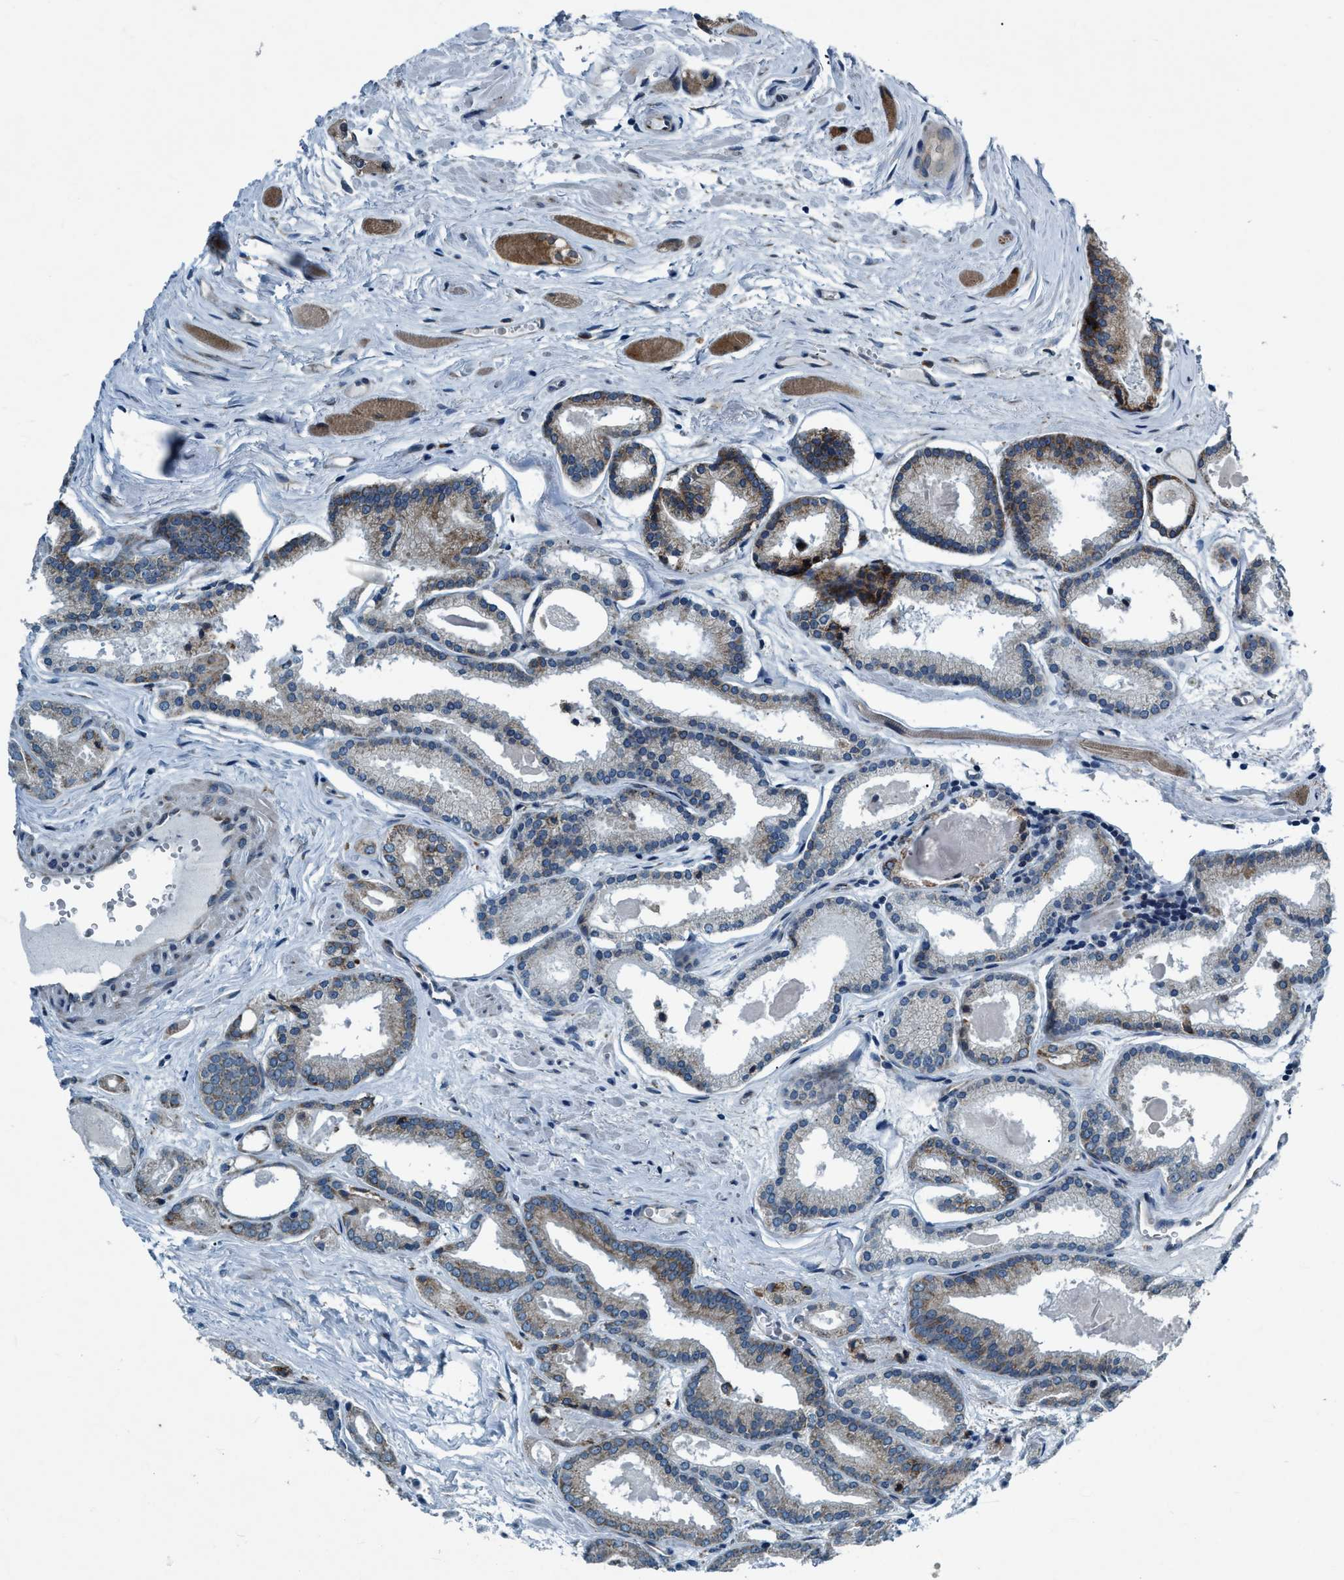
{"staining": {"intensity": "moderate", "quantity": "25%-75%", "location": "cytoplasmic/membranous"}, "tissue": "prostate cancer", "cell_type": "Tumor cells", "image_type": "cancer", "snomed": [{"axis": "morphology", "description": "Adenocarcinoma, Low grade"}, {"axis": "topography", "description": "Prostate"}], "caption": "Prostate low-grade adenocarcinoma was stained to show a protein in brown. There is medium levels of moderate cytoplasmic/membranous staining in approximately 25%-75% of tumor cells.", "gene": "ARMC9", "patient": {"sex": "male", "age": 59}}